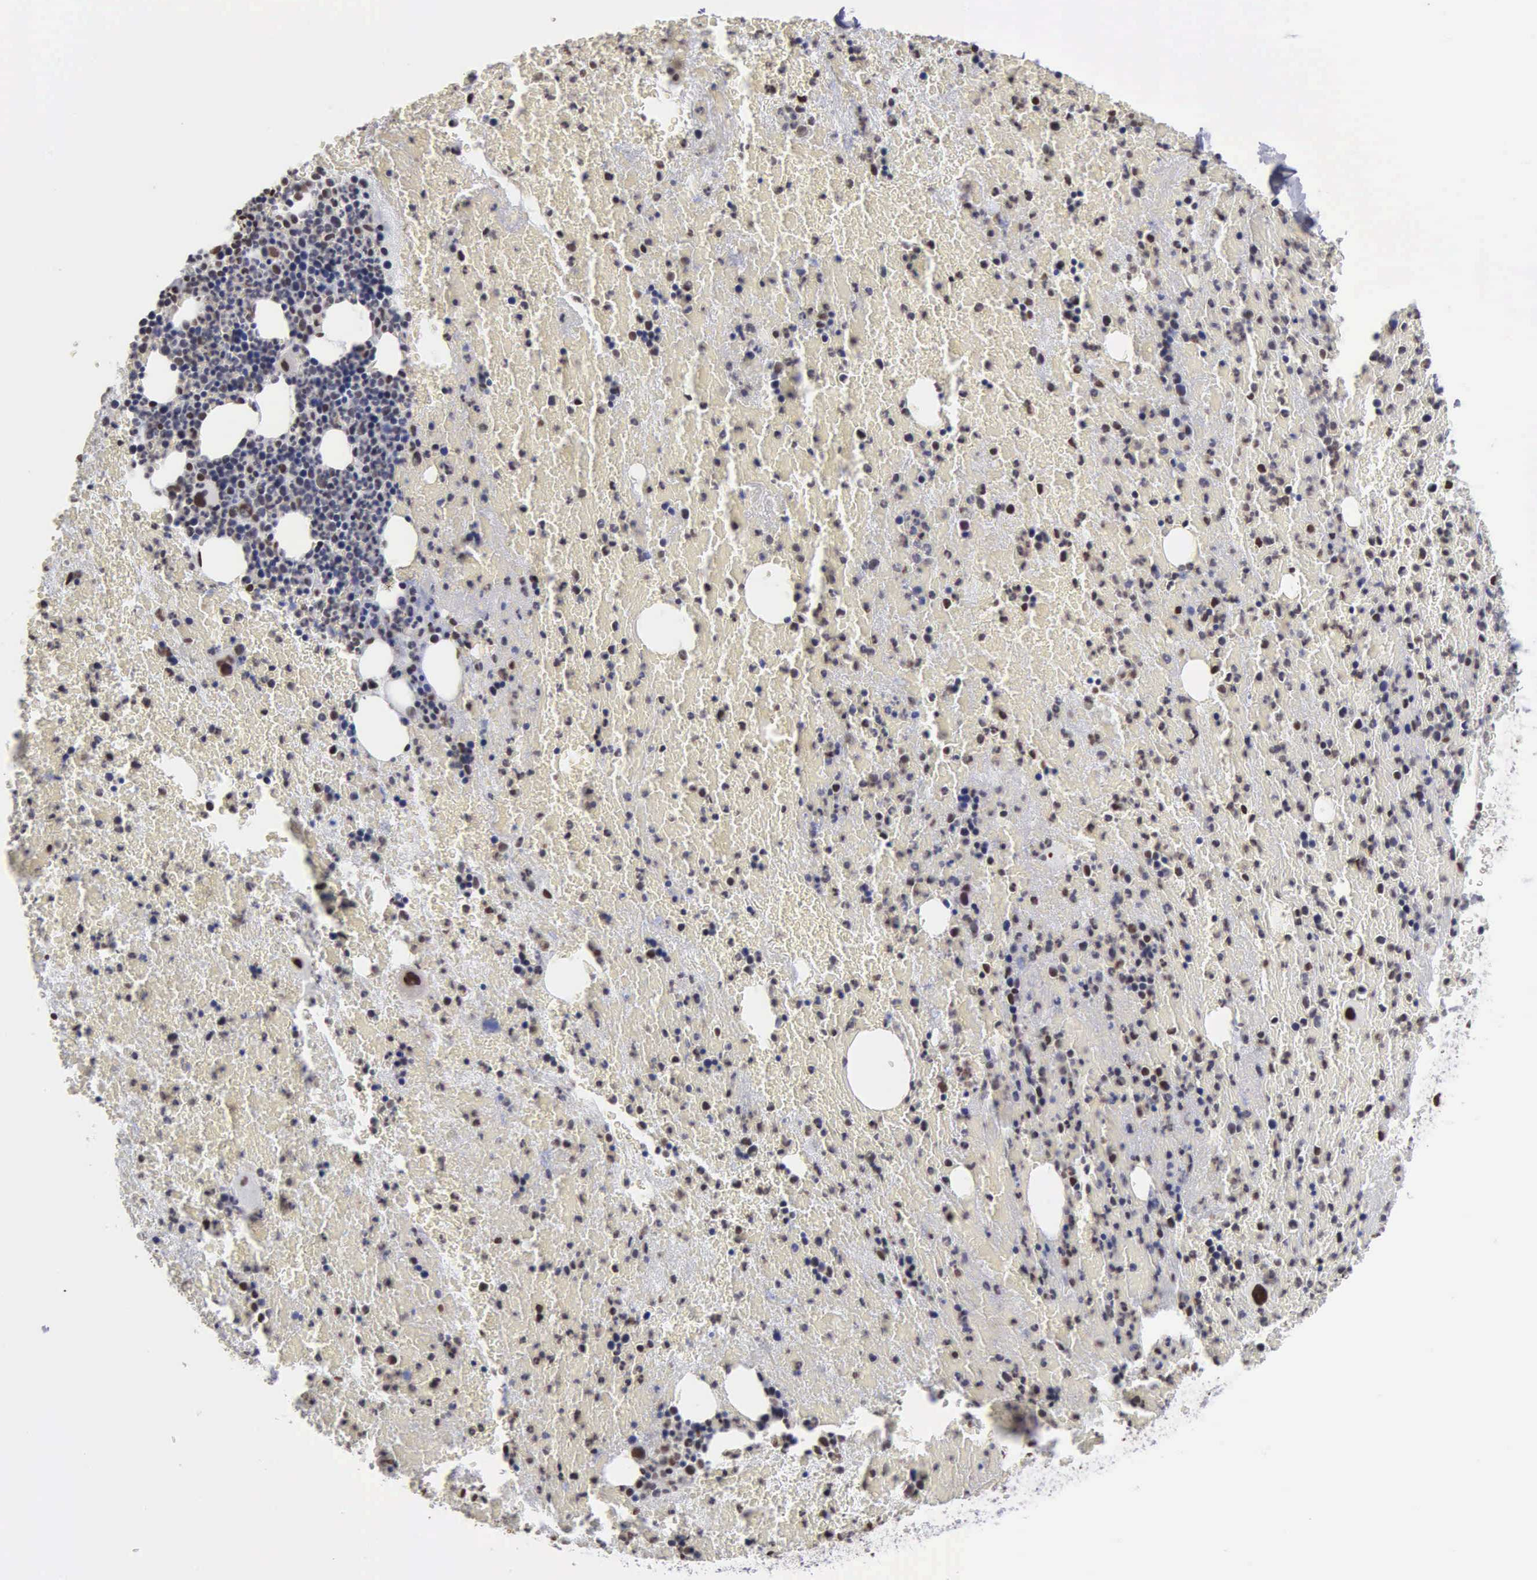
{"staining": {"intensity": "moderate", "quantity": "25%-75%", "location": "nuclear"}, "tissue": "bone marrow", "cell_type": "Hematopoietic cells", "image_type": "normal", "snomed": [{"axis": "morphology", "description": "Normal tissue, NOS"}, {"axis": "topography", "description": "Bone marrow"}], "caption": "A micrograph showing moderate nuclear staining in about 25%-75% of hematopoietic cells in benign bone marrow, as visualized by brown immunohistochemical staining.", "gene": "CCNG1", "patient": {"sex": "female", "age": 53}}